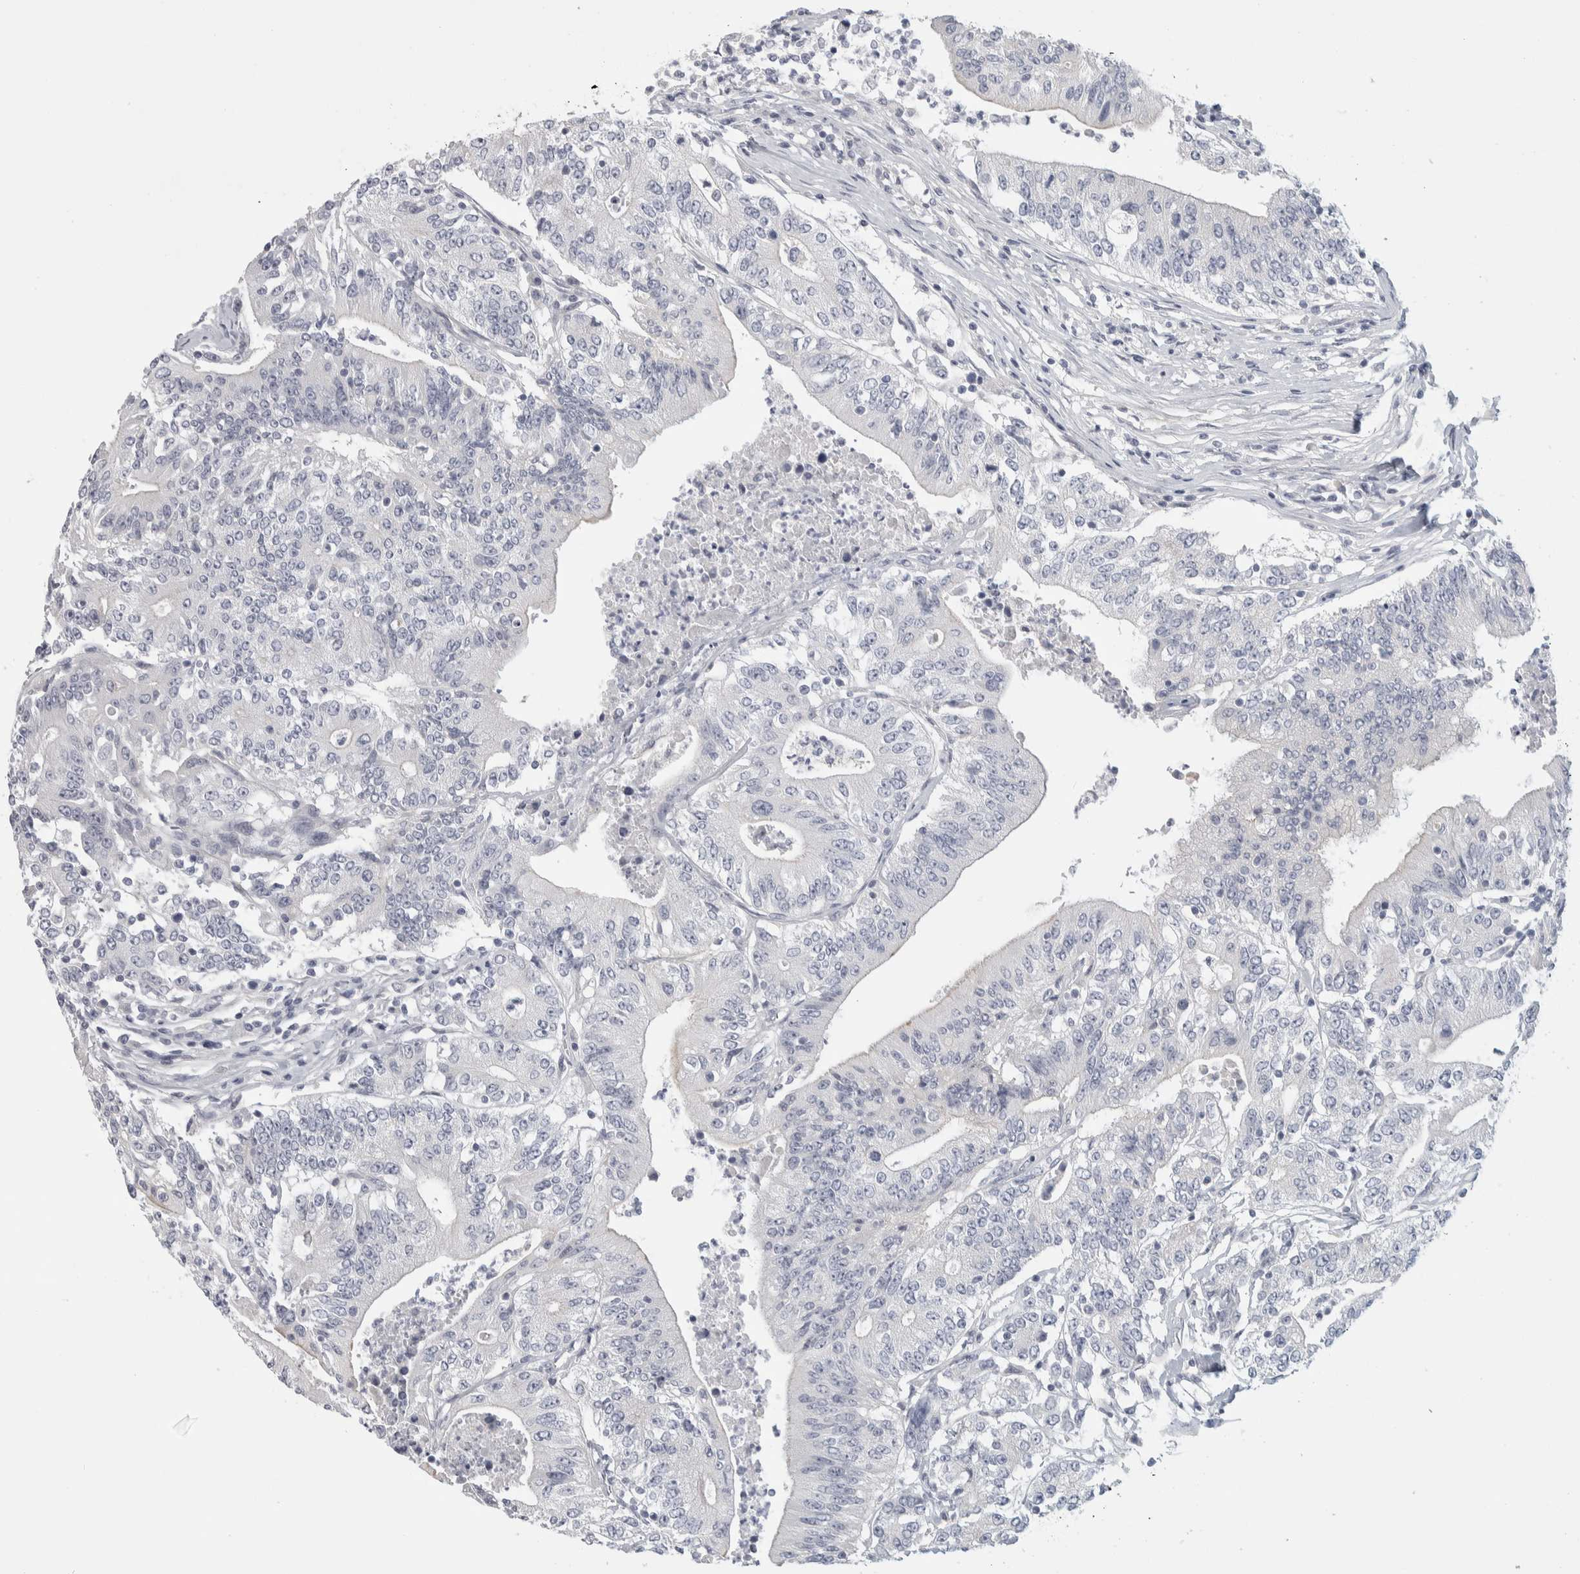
{"staining": {"intensity": "negative", "quantity": "none", "location": "none"}, "tissue": "colorectal cancer", "cell_type": "Tumor cells", "image_type": "cancer", "snomed": [{"axis": "morphology", "description": "Adenocarcinoma, NOS"}, {"axis": "topography", "description": "Colon"}], "caption": "There is no significant expression in tumor cells of colorectal adenocarcinoma.", "gene": "DCXR", "patient": {"sex": "female", "age": 77}}